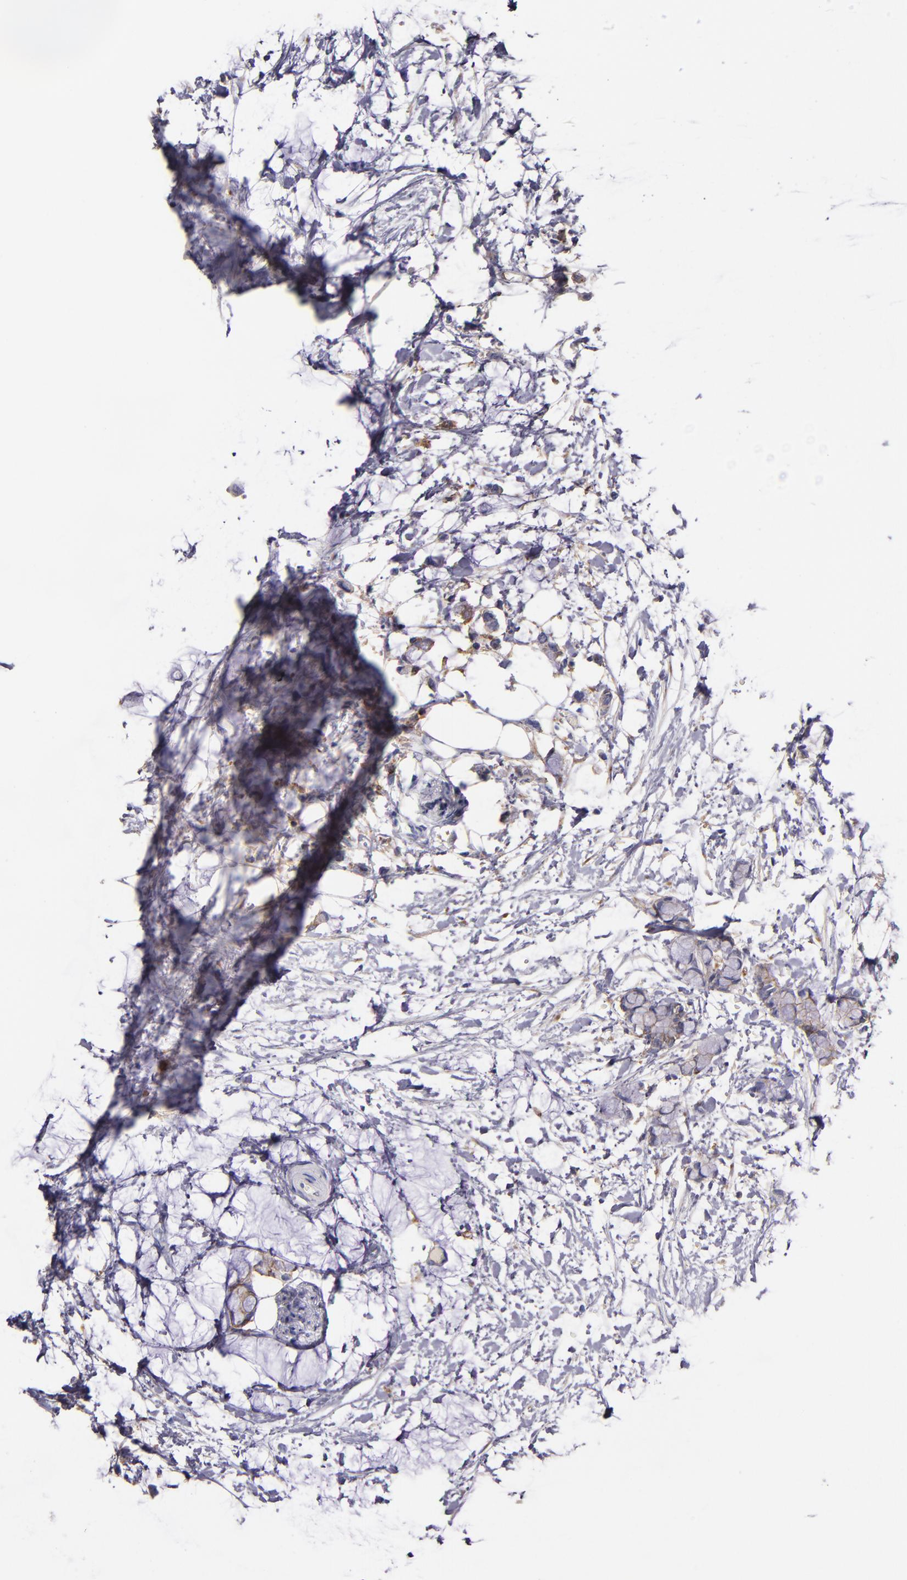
{"staining": {"intensity": "weak", "quantity": "<25%", "location": "cytoplasmic/membranous"}, "tissue": "colorectal cancer", "cell_type": "Tumor cells", "image_type": "cancer", "snomed": [{"axis": "morphology", "description": "Normal tissue, NOS"}, {"axis": "morphology", "description": "Adenocarcinoma, NOS"}, {"axis": "topography", "description": "Colon"}, {"axis": "topography", "description": "Peripheral nerve tissue"}], "caption": "A micrograph of colorectal cancer (adenocarcinoma) stained for a protein demonstrates no brown staining in tumor cells.", "gene": "C5AR1", "patient": {"sex": "male", "age": 14}}